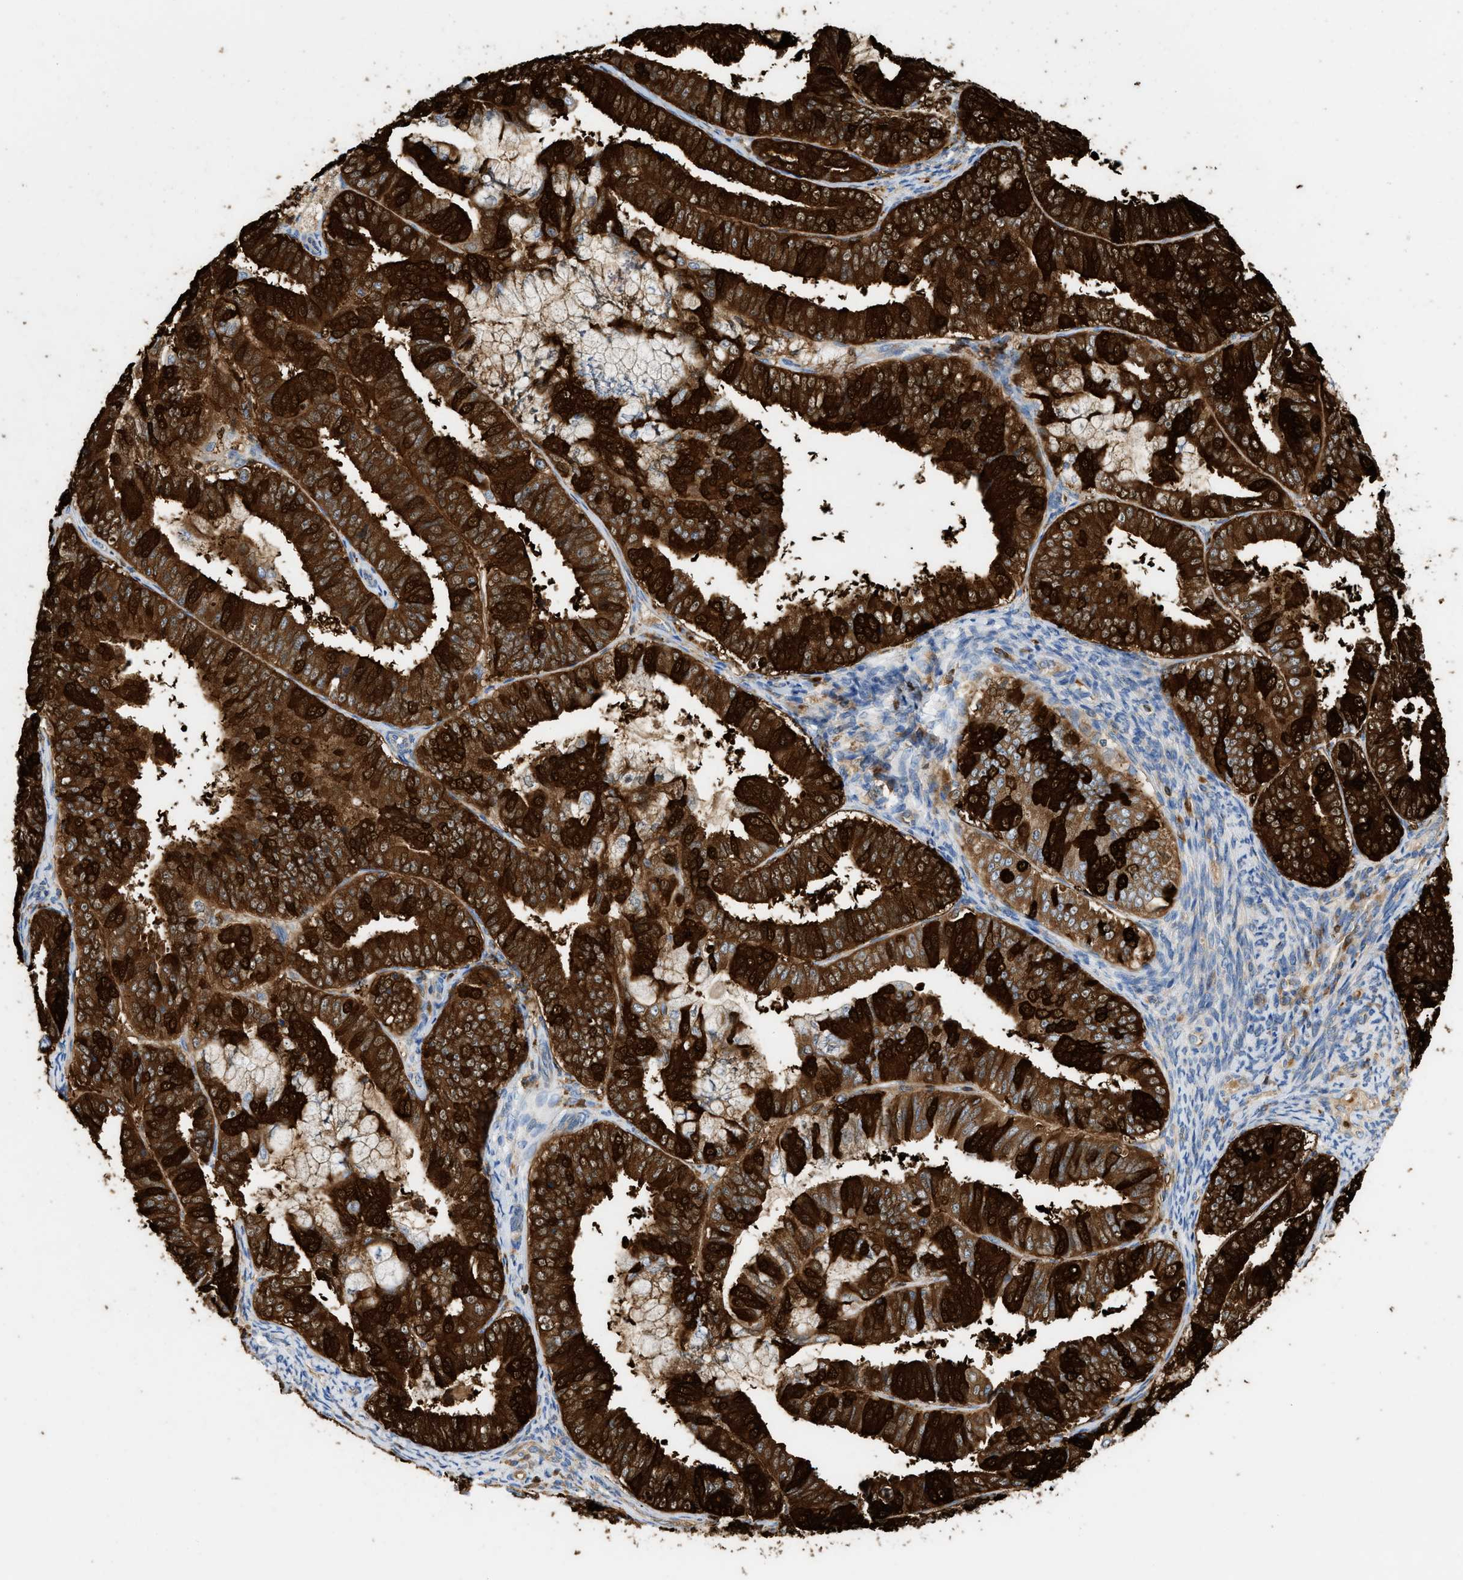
{"staining": {"intensity": "strong", "quantity": ">75%", "location": "cytoplasmic/membranous"}, "tissue": "endometrial cancer", "cell_type": "Tumor cells", "image_type": "cancer", "snomed": [{"axis": "morphology", "description": "Adenocarcinoma, NOS"}, {"axis": "topography", "description": "Endometrium"}], "caption": "This micrograph demonstrates immunohistochemistry (IHC) staining of human endometrial adenocarcinoma, with high strong cytoplasmic/membranous expression in approximately >75% of tumor cells.", "gene": "GPAT4", "patient": {"sex": "female", "age": 63}}